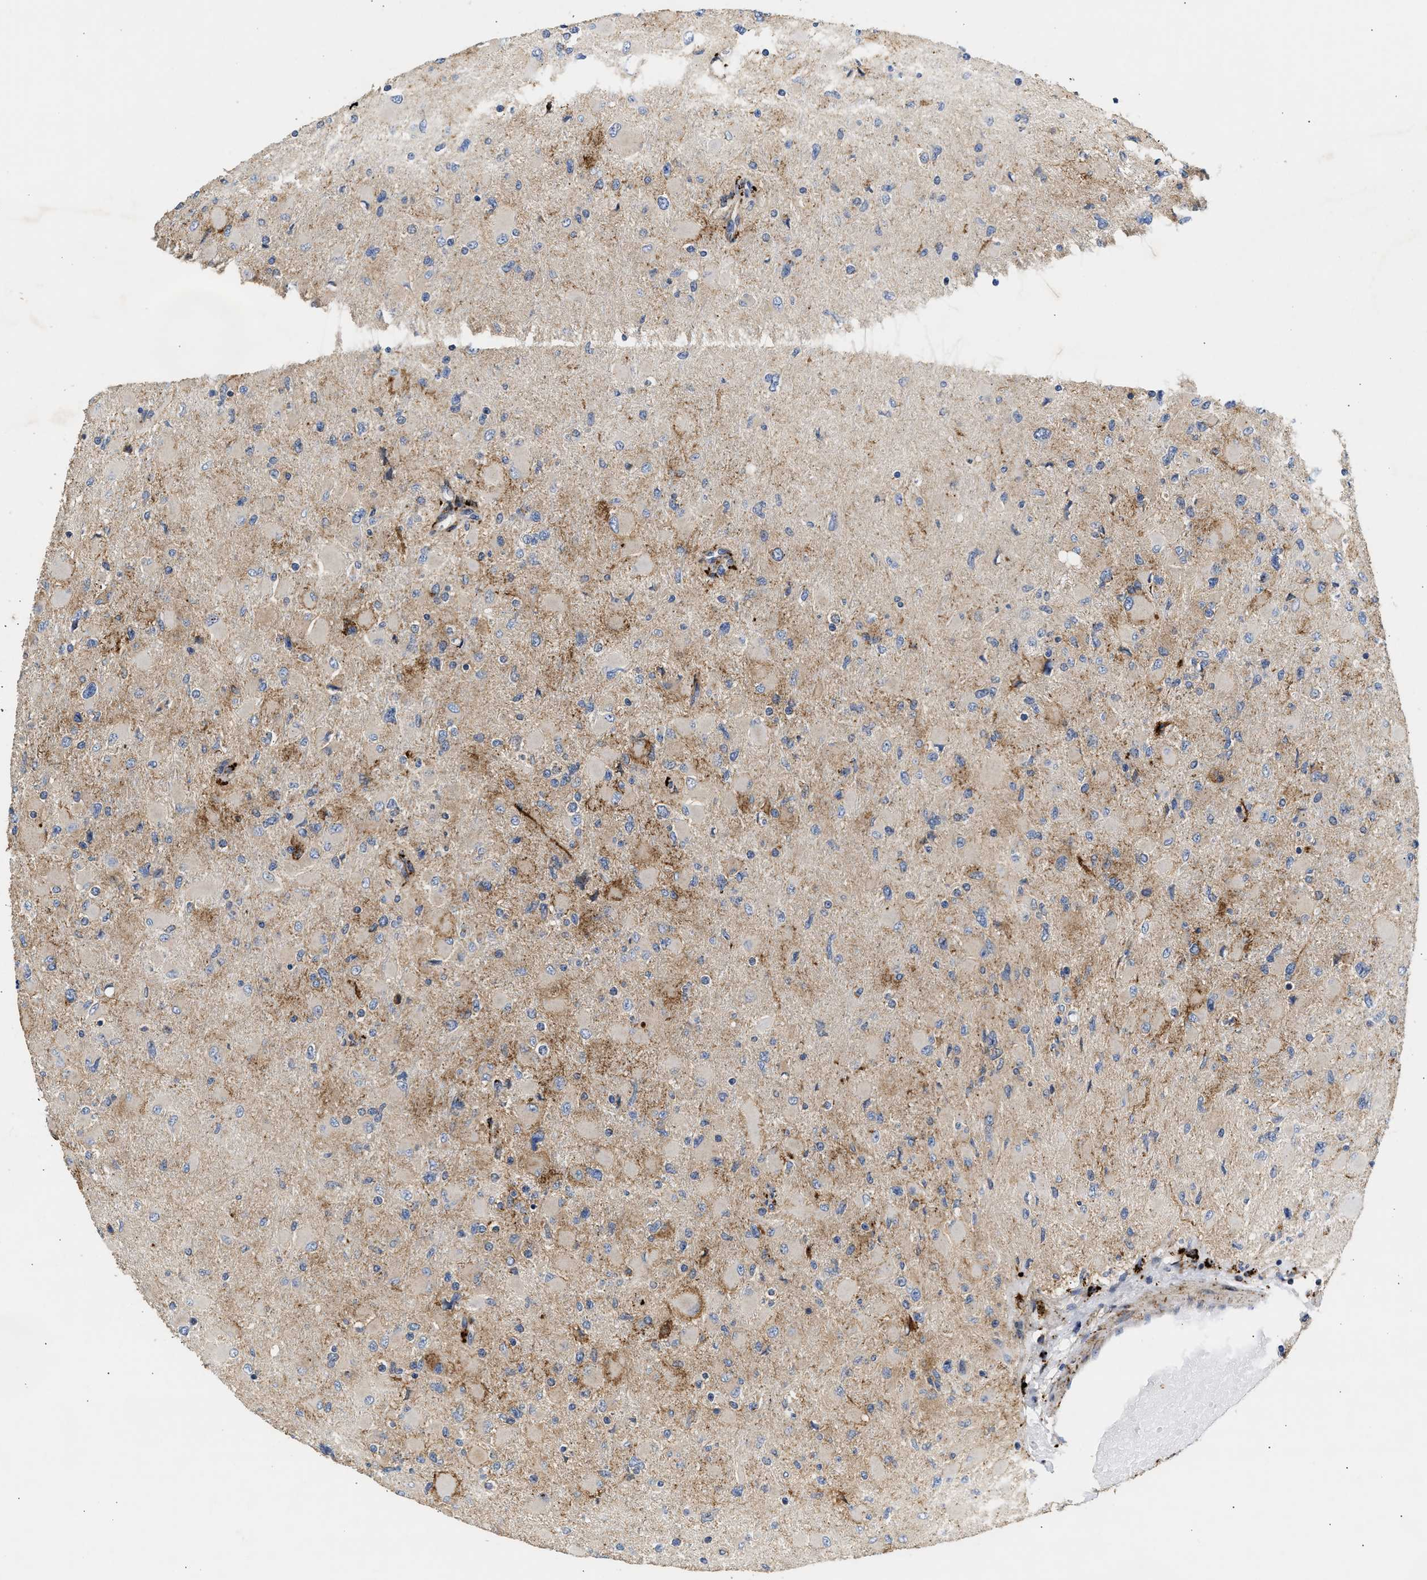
{"staining": {"intensity": "negative", "quantity": "none", "location": "none"}, "tissue": "glioma", "cell_type": "Tumor cells", "image_type": "cancer", "snomed": [{"axis": "morphology", "description": "Glioma, malignant, High grade"}, {"axis": "topography", "description": "Cerebral cortex"}], "caption": "High power microscopy histopathology image of an immunohistochemistry (IHC) micrograph of high-grade glioma (malignant), revealing no significant staining in tumor cells. (Immunohistochemistry, brightfield microscopy, high magnification).", "gene": "AMZ1", "patient": {"sex": "female", "age": 36}}